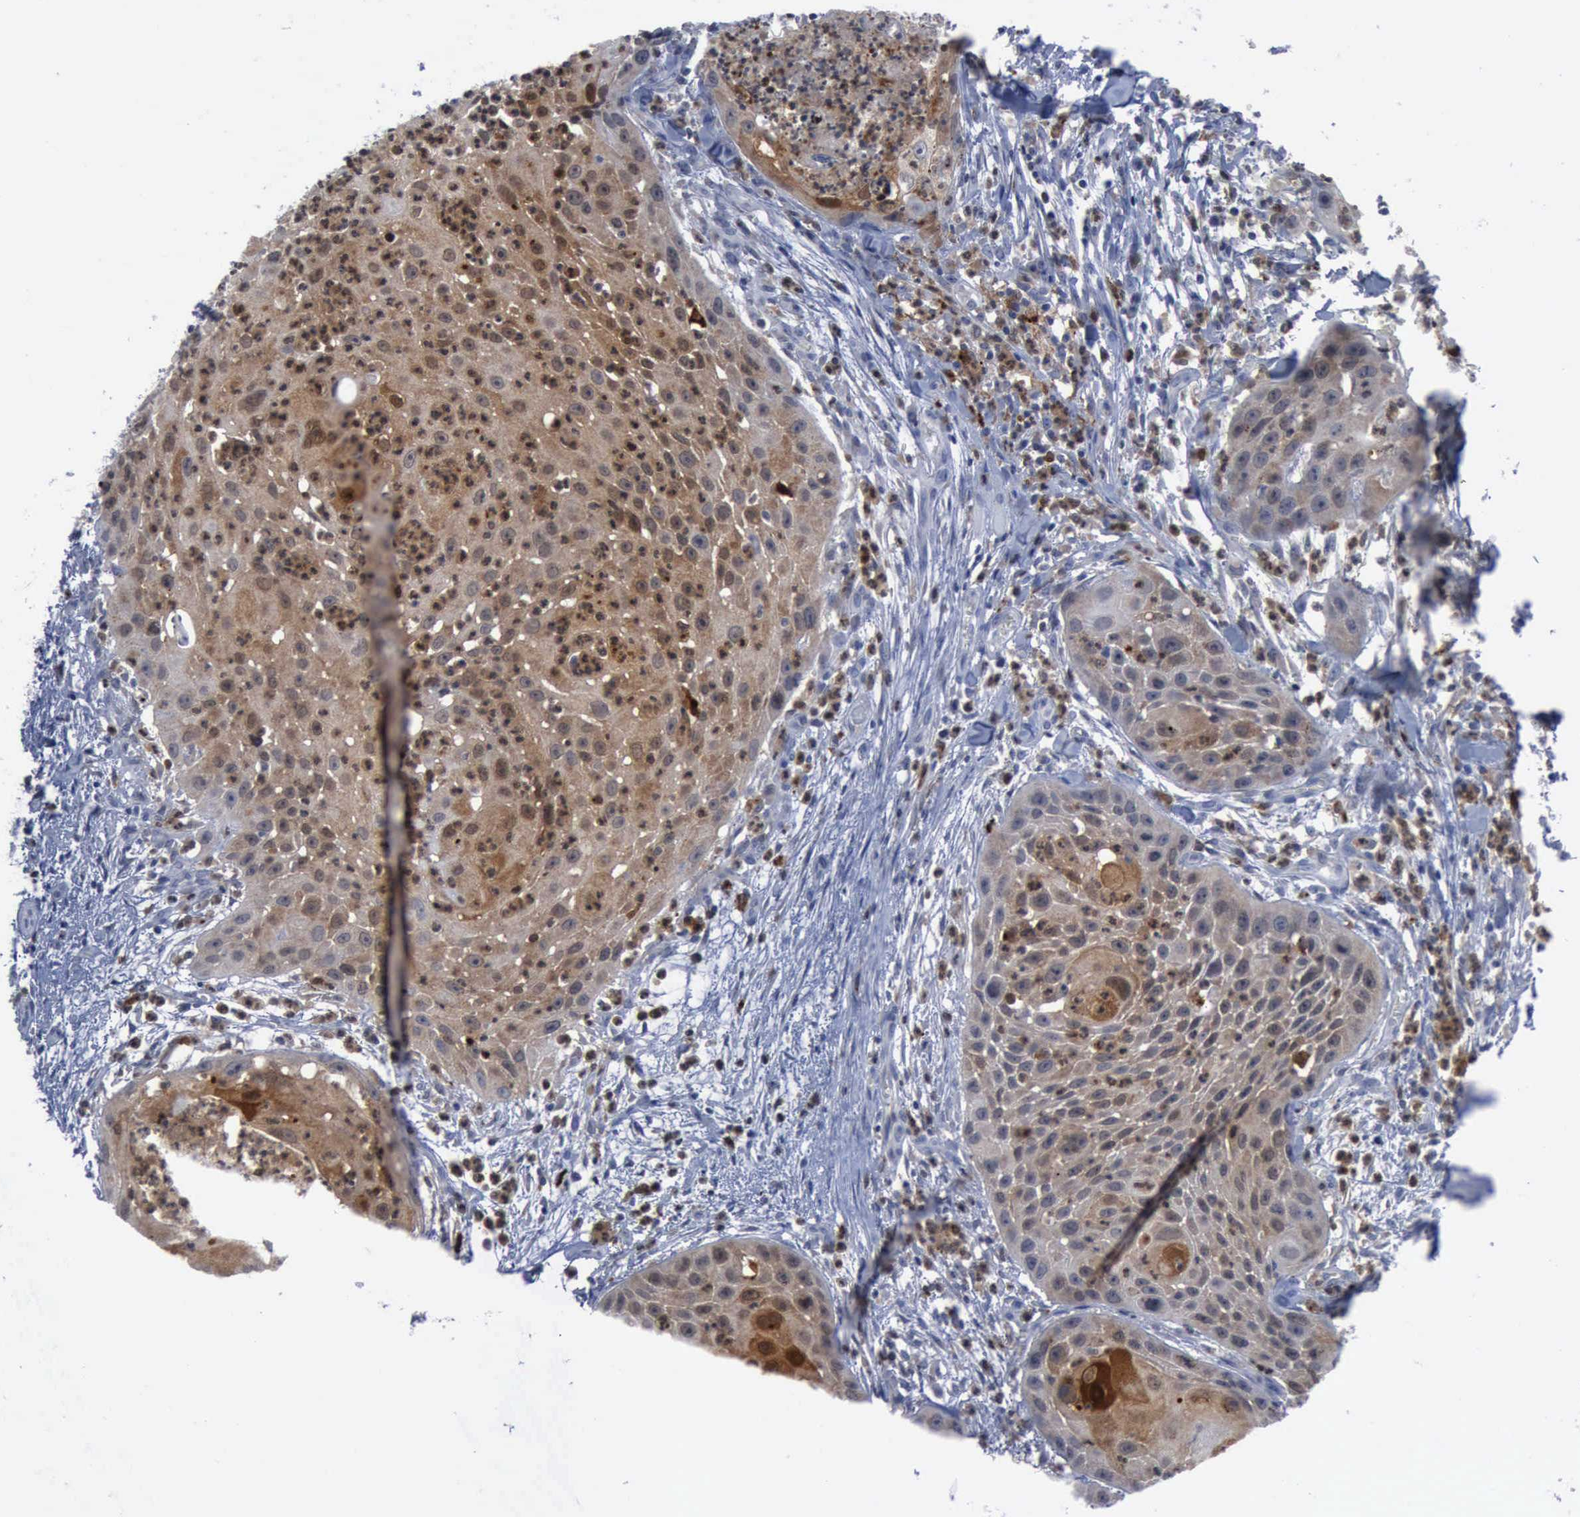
{"staining": {"intensity": "strong", "quantity": ">75%", "location": "cytoplasmic/membranous"}, "tissue": "head and neck cancer", "cell_type": "Tumor cells", "image_type": "cancer", "snomed": [{"axis": "morphology", "description": "Squamous cell carcinoma, NOS"}, {"axis": "topography", "description": "Head-Neck"}], "caption": "Tumor cells demonstrate strong cytoplasmic/membranous expression in approximately >75% of cells in head and neck cancer.", "gene": "CSTA", "patient": {"sex": "male", "age": 64}}